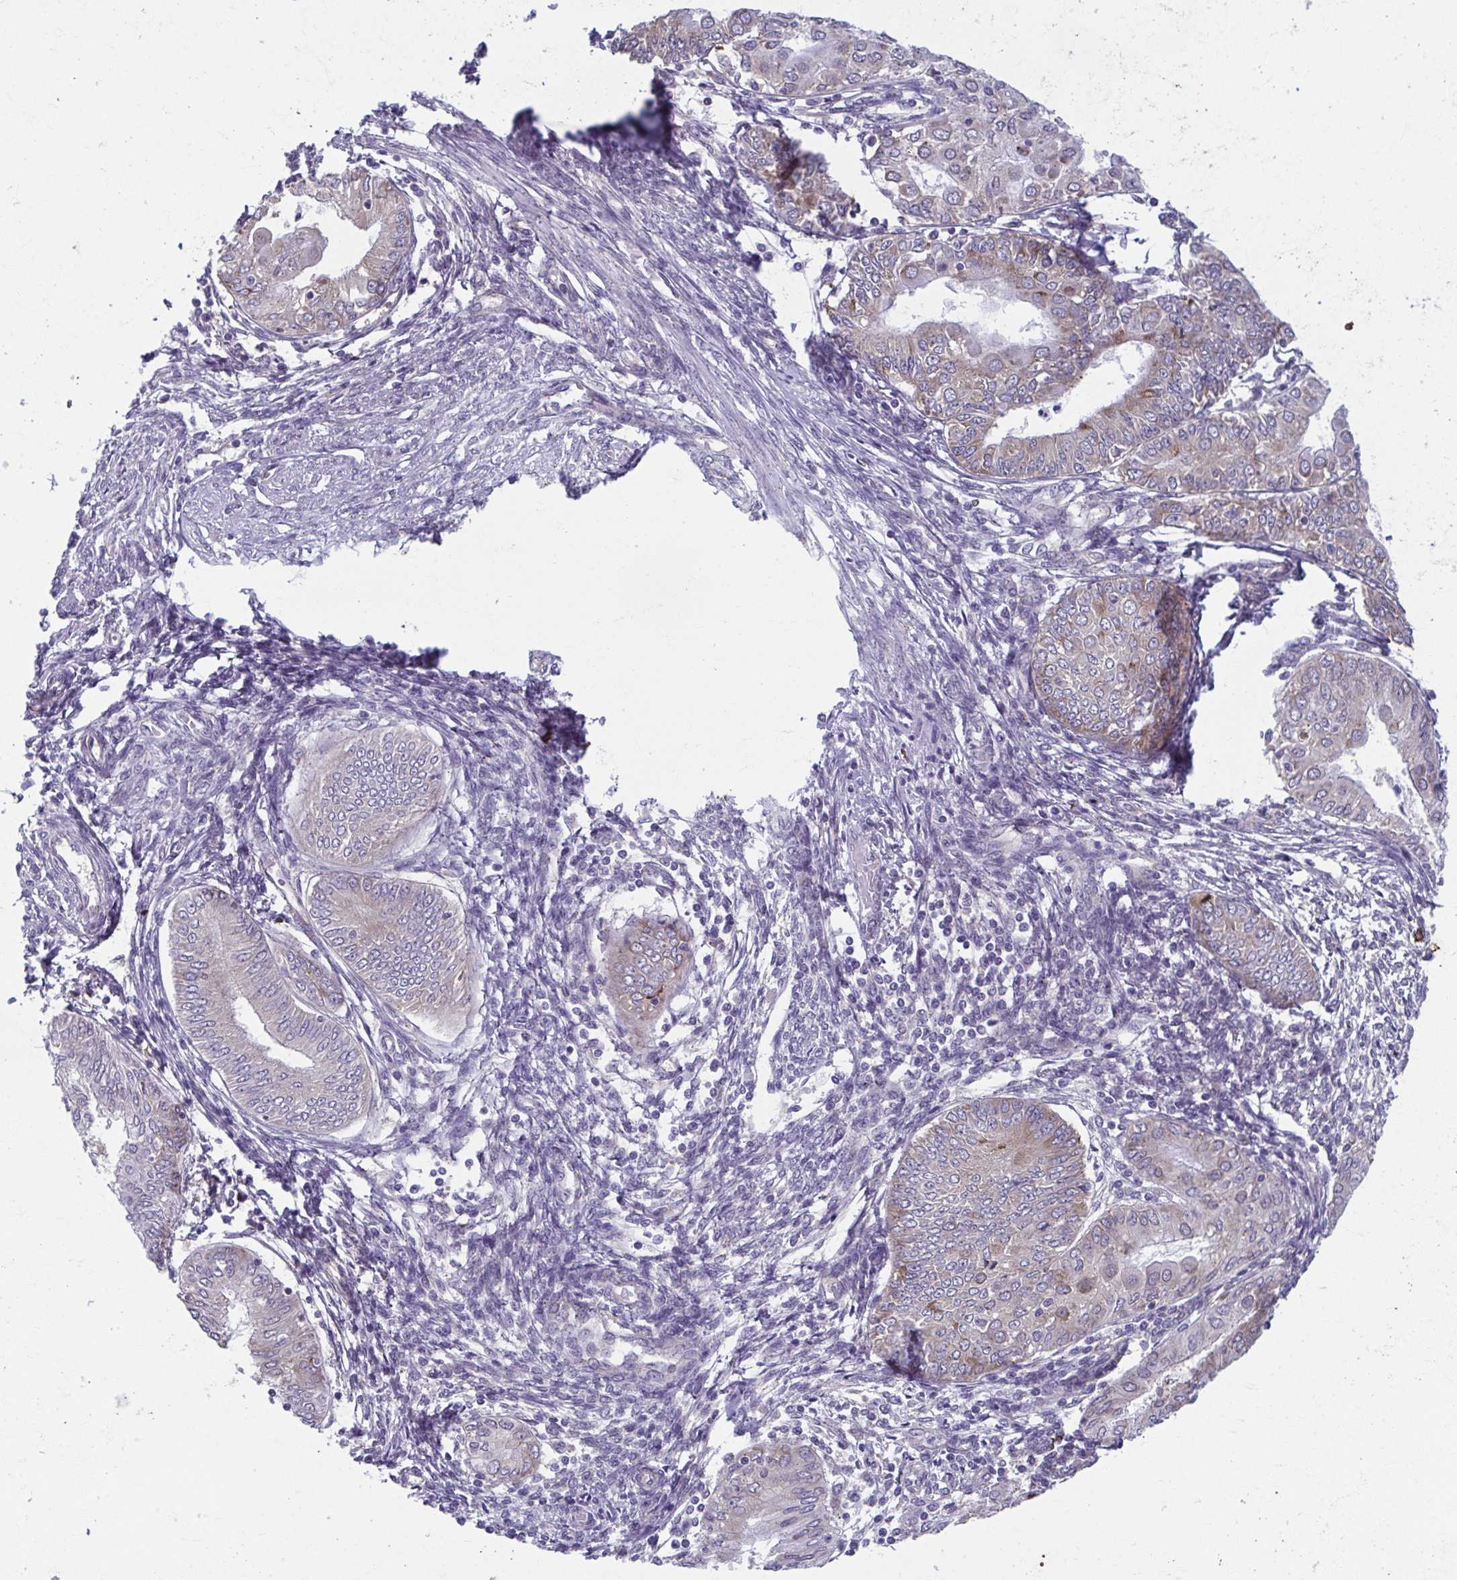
{"staining": {"intensity": "weak", "quantity": "<25%", "location": "cytoplasmic/membranous"}, "tissue": "endometrial cancer", "cell_type": "Tumor cells", "image_type": "cancer", "snomed": [{"axis": "morphology", "description": "Adenocarcinoma, NOS"}, {"axis": "topography", "description": "Endometrium"}], "caption": "Immunohistochemistry of endometrial adenocarcinoma shows no positivity in tumor cells.", "gene": "TMEM108", "patient": {"sex": "female", "age": 68}}